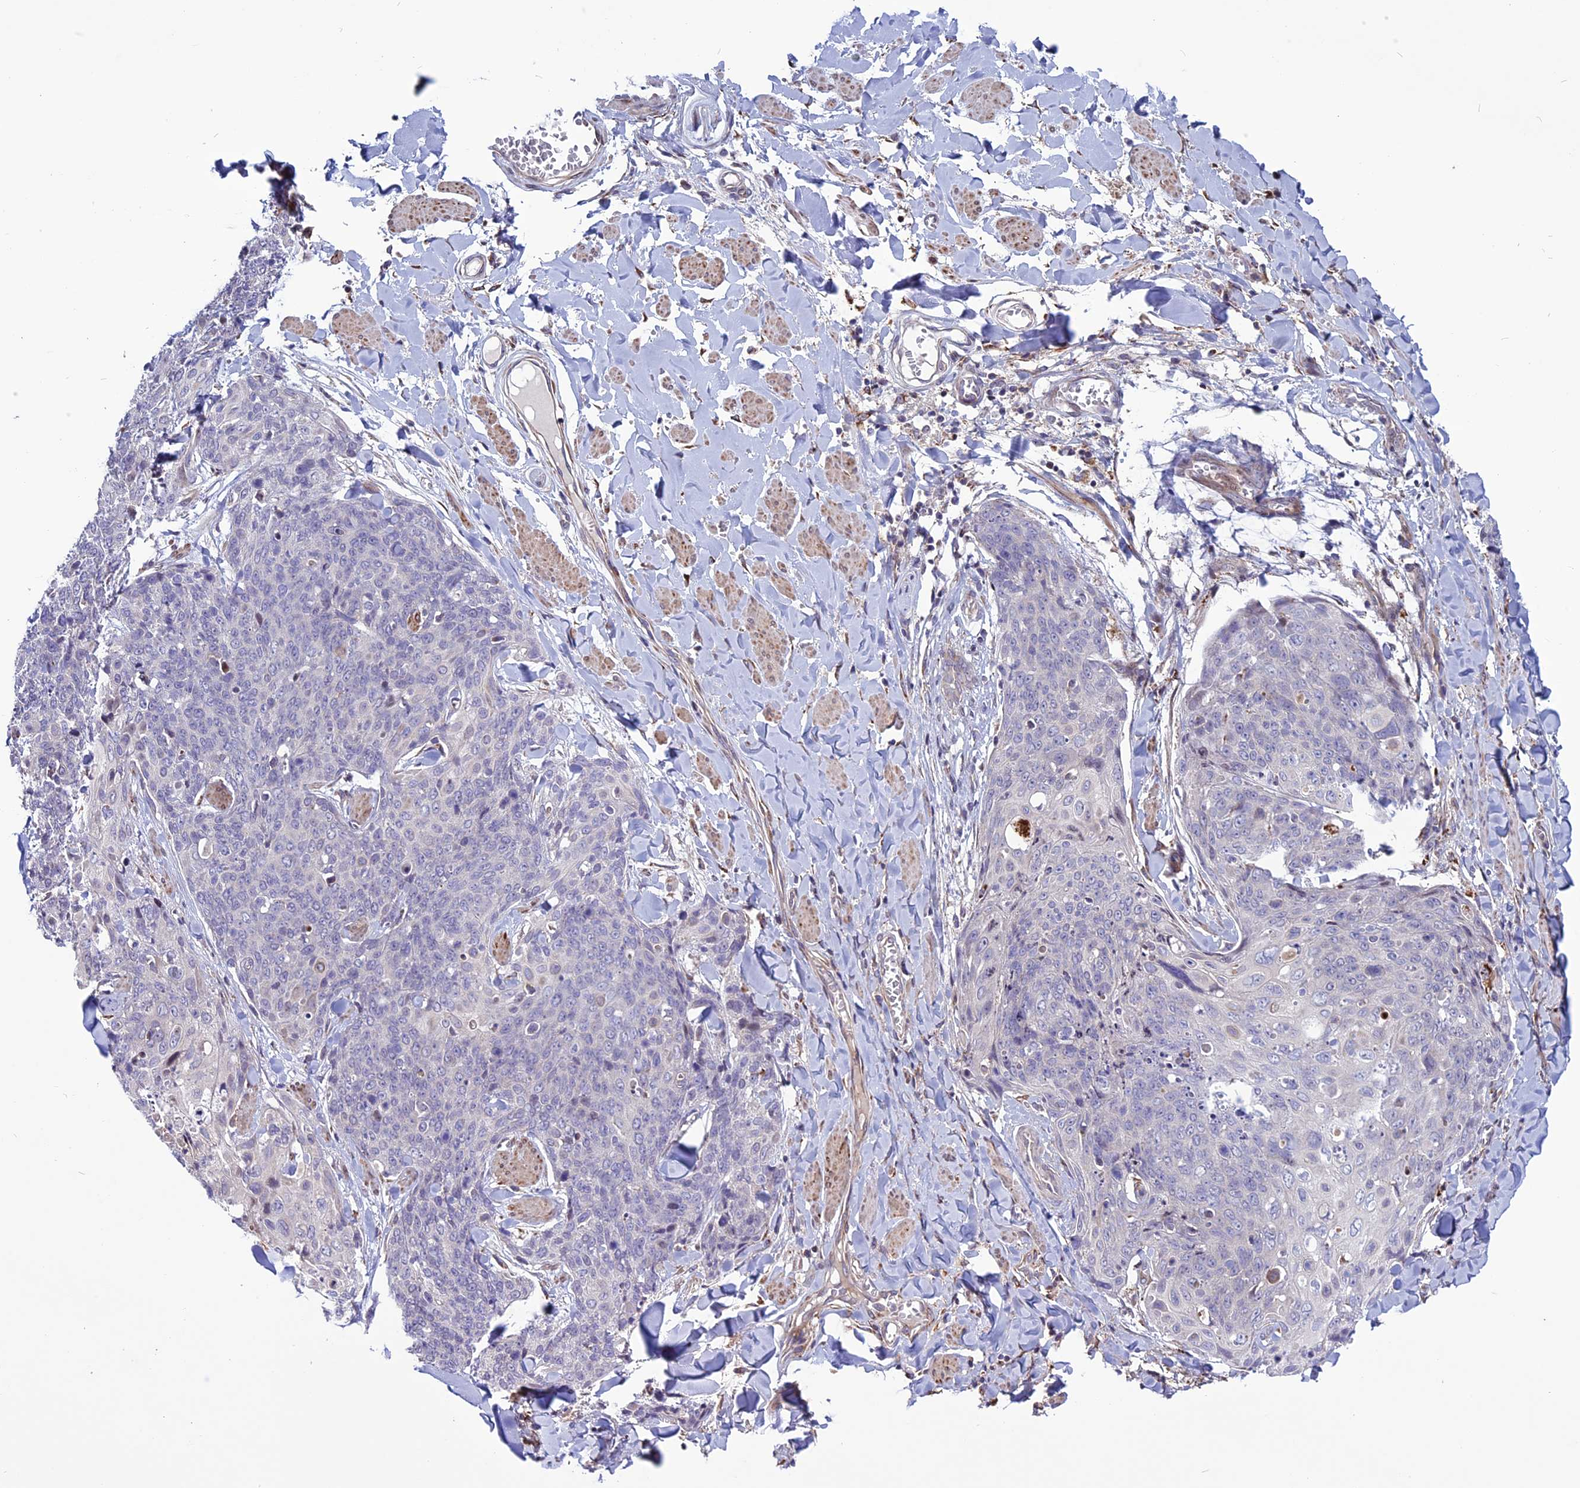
{"staining": {"intensity": "negative", "quantity": "none", "location": "none"}, "tissue": "skin cancer", "cell_type": "Tumor cells", "image_type": "cancer", "snomed": [{"axis": "morphology", "description": "Squamous cell carcinoma, NOS"}, {"axis": "topography", "description": "Skin"}, {"axis": "topography", "description": "Vulva"}], "caption": "A high-resolution photomicrograph shows immunohistochemistry (IHC) staining of skin cancer, which demonstrates no significant positivity in tumor cells. (Immunohistochemistry, brightfield microscopy, high magnification).", "gene": "MIEF2", "patient": {"sex": "female", "age": 85}}